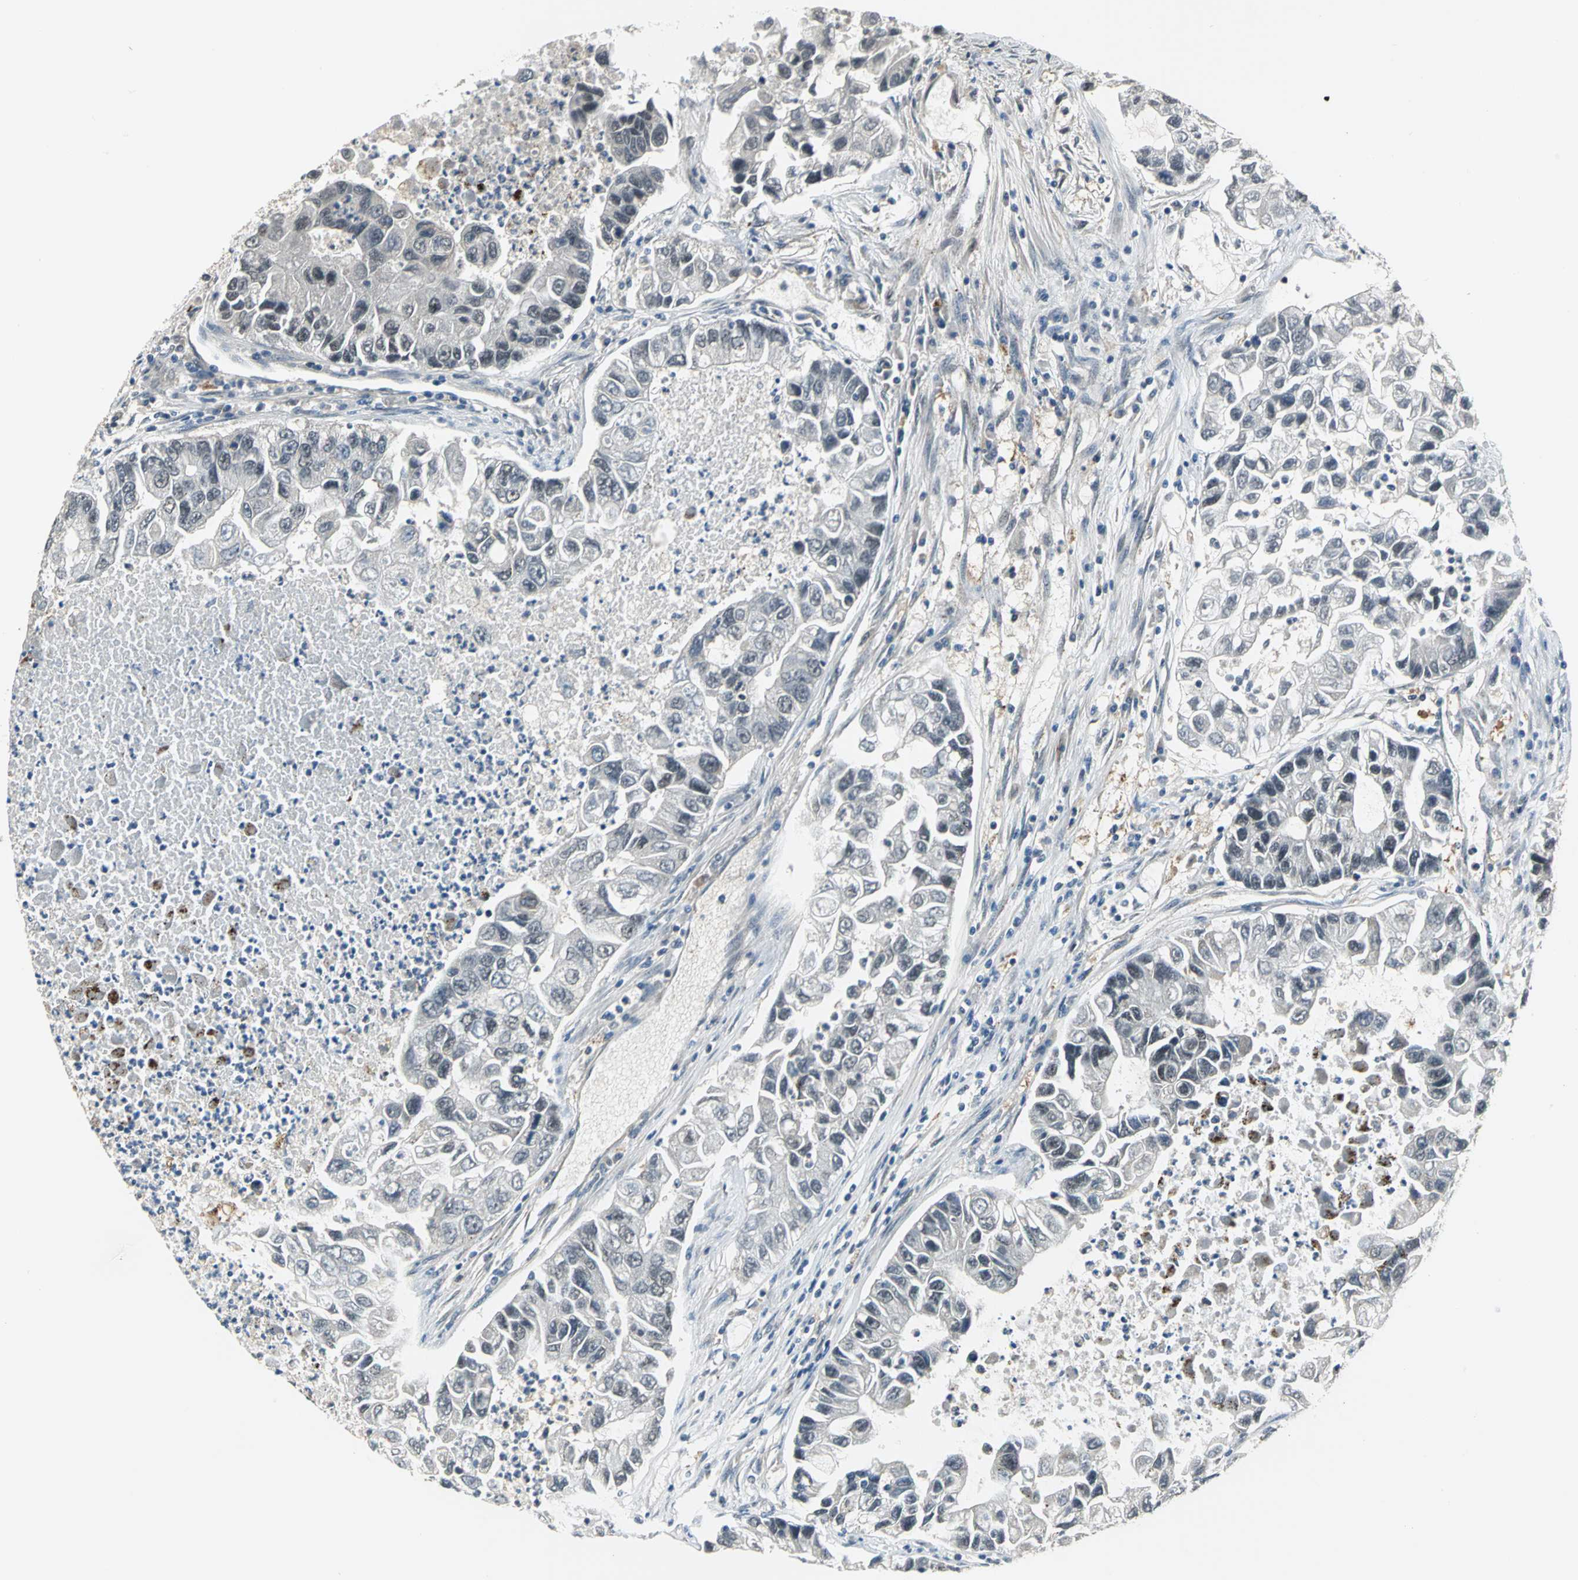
{"staining": {"intensity": "negative", "quantity": "none", "location": "none"}, "tissue": "lung cancer", "cell_type": "Tumor cells", "image_type": "cancer", "snomed": [{"axis": "morphology", "description": "Adenocarcinoma, NOS"}, {"axis": "topography", "description": "Lung"}], "caption": "The immunohistochemistry histopathology image has no significant expression in tumor cells of adenocarcinoma (lung) tissue.", "gene": "ELF2", "patient": {"sex": "female", "age": 51}}